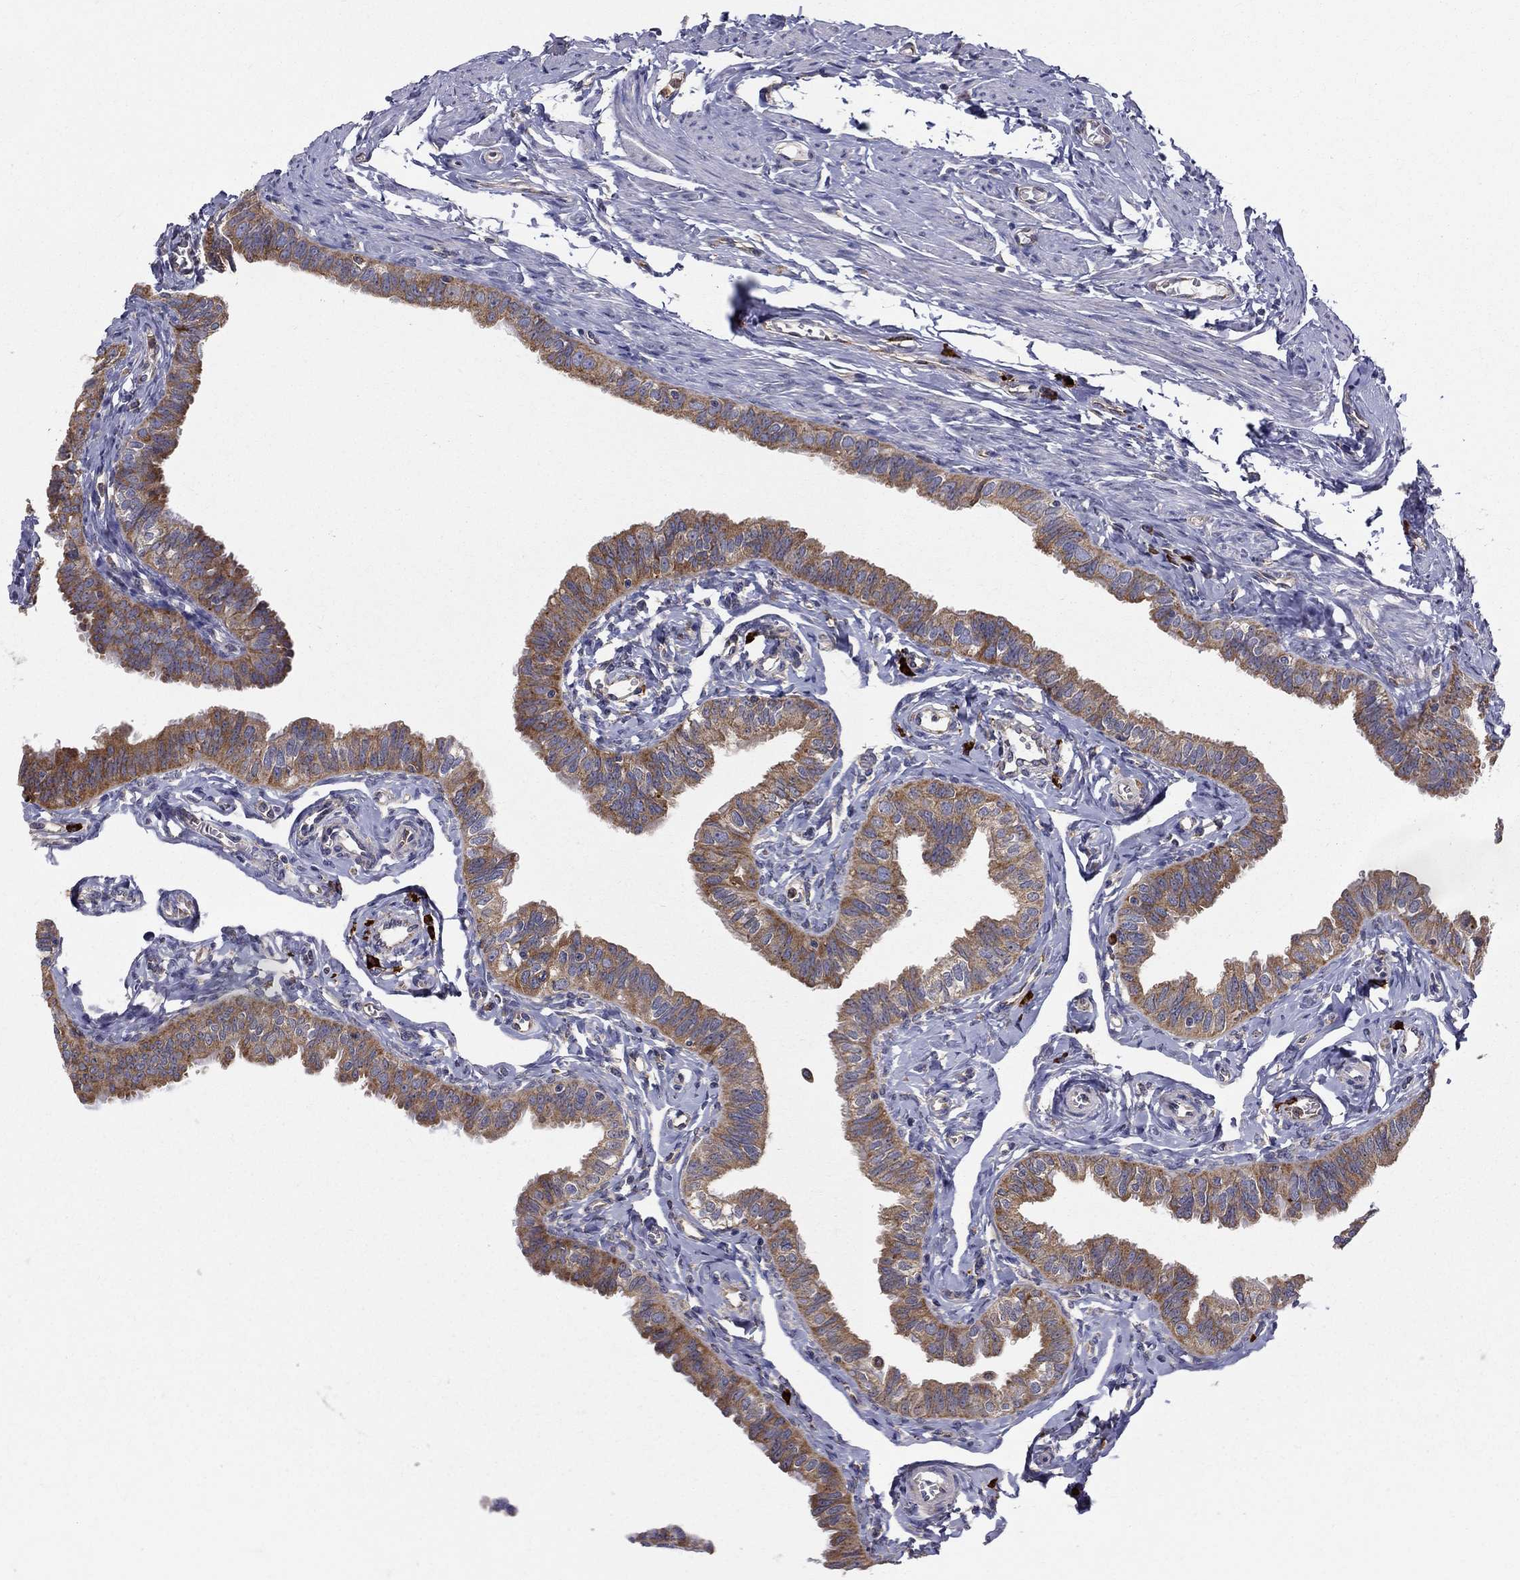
{"staining": {"intensity": "moderate", "quantity": ">75%", "location": "cytoplasmic/membranous"}, "tissue": "fallopian tube", "cell_type": "Glandular cells", "image_type": "normal", "snomed": [{"axis": "morphology", "description": "Normal tissue, NOS"}, {"axis": "topography", "description": "Fallopian tube"}], "caption": "Immunohistochemical staining of unremarkable fallopian tube displays moderate cytoplasmic/membranous protein expression in about >75% of glandular cells.", "gene": "PRDX4", "patient": {"sex": "female", "age": 54}}